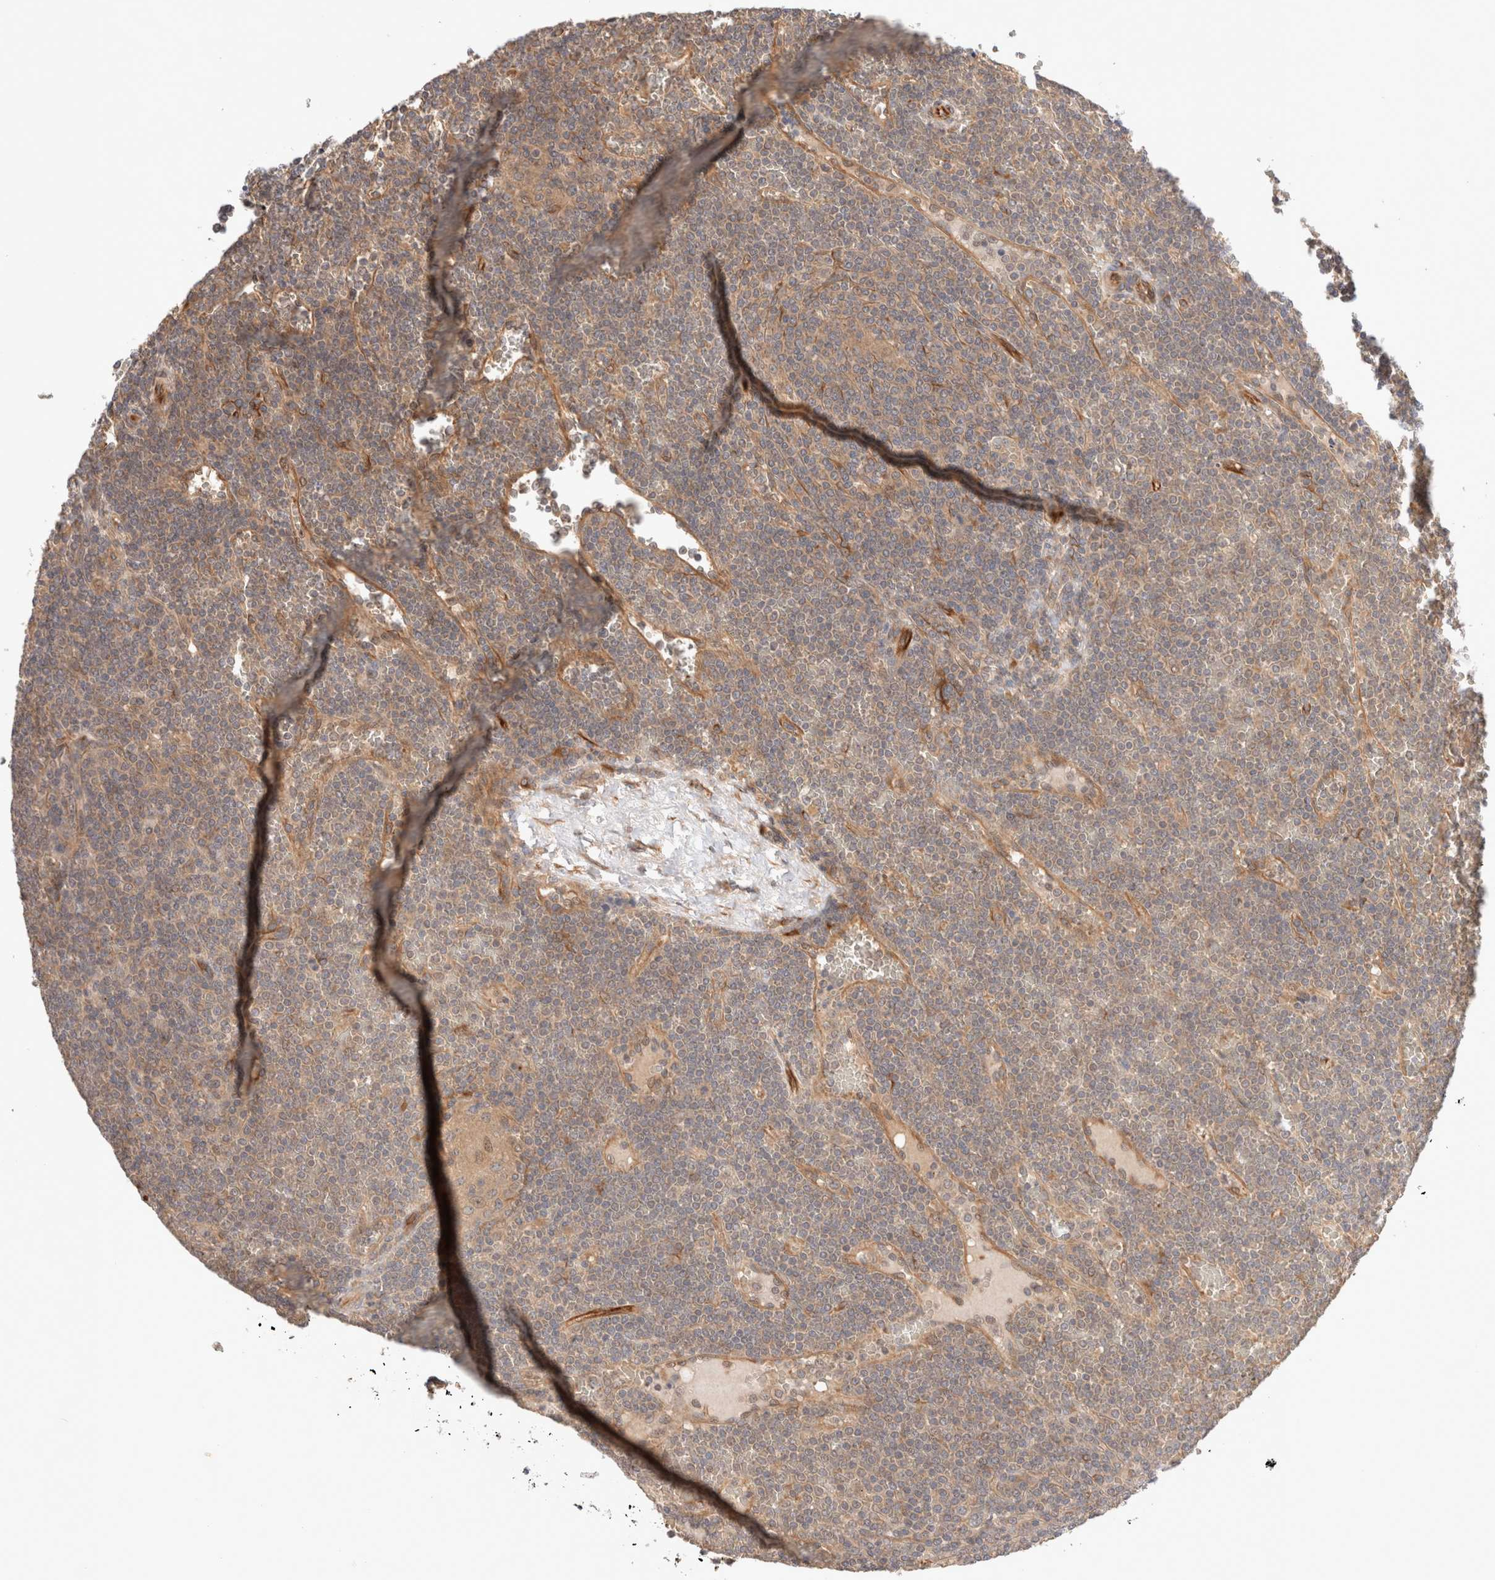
{"staining": {"intensity": "weak", "quantity": ">75%", "location": "cytoplasmic/membranous"}, "tissue": "lymphoma", "cell_type": "Tumor cells", "image_type": "cancer", "snomed": [{"axis": "morphology", "description": "Malignant lymphoma, non-Hodgkin's type, Low grade"}, {"axis": "topography", "description": "Spleen"}], "caption": "Malignant lymphoma, non-Hodgkin's type (low-grade) stained with a protein marker displays weak staining in tumor cells.", "gene": "KLHL20", "patient": {"sex": "female", "age": 19}}